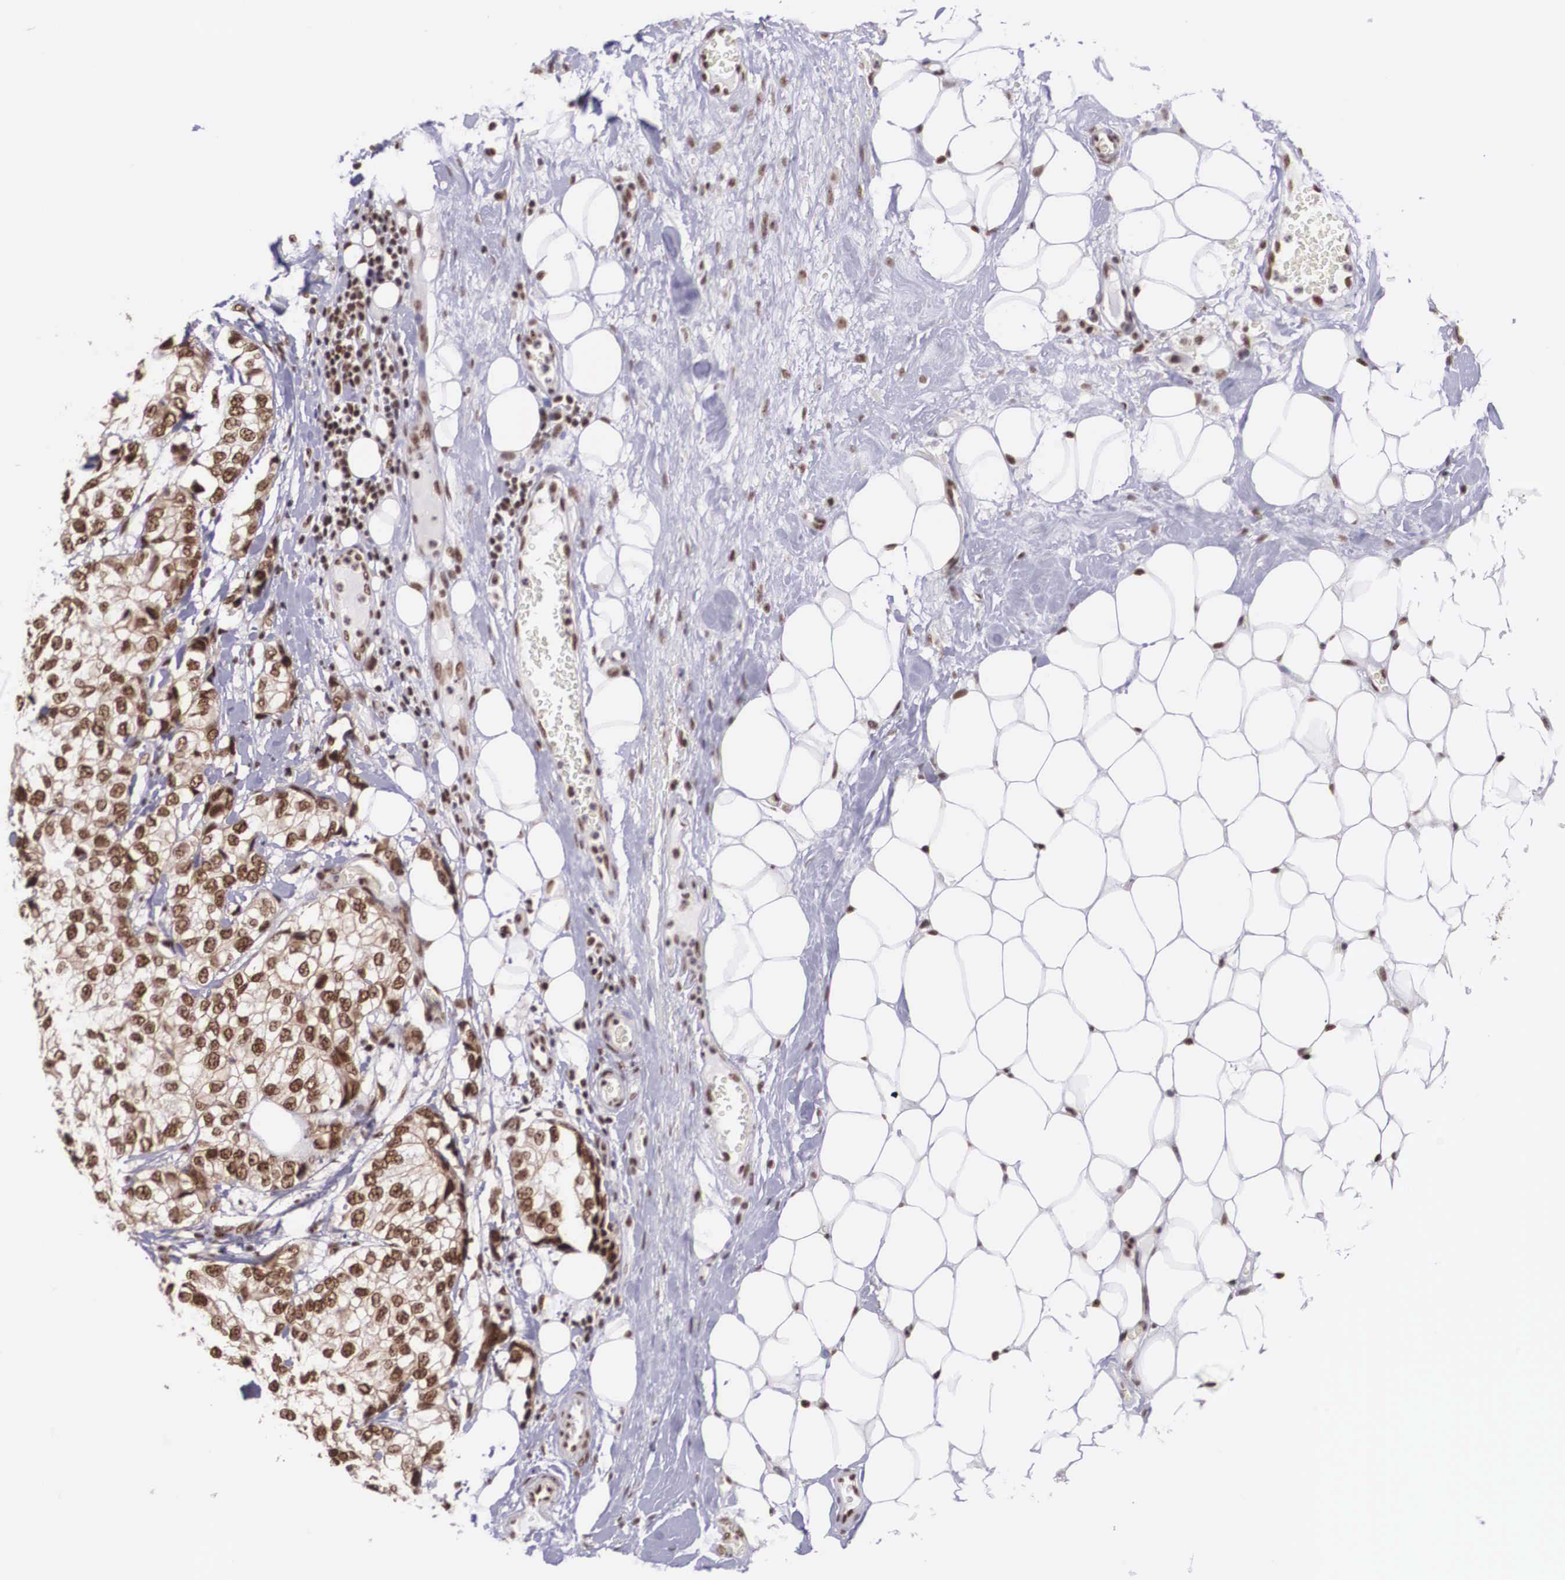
{"staining": {"intensity": "strong", "quantity": ">75%", "location": "nuclear"}, "tissue": "breast cancer", "cell_type": "Tumor cells", "image_type": "cancer", "snomed": [{"axis": "morphology", "description": "Duct carcinoma"}, {"axis": "topography", "description": "Breast"}], "caption": "Human breast cancer (infiltrating ductal carcinoma) stained for a protein (brown) shows strong nuclear positive positivity in approximately >75% of tumor cells.", "gene": "POLR2F", "patient": {"sex": "female", "age": 68}}